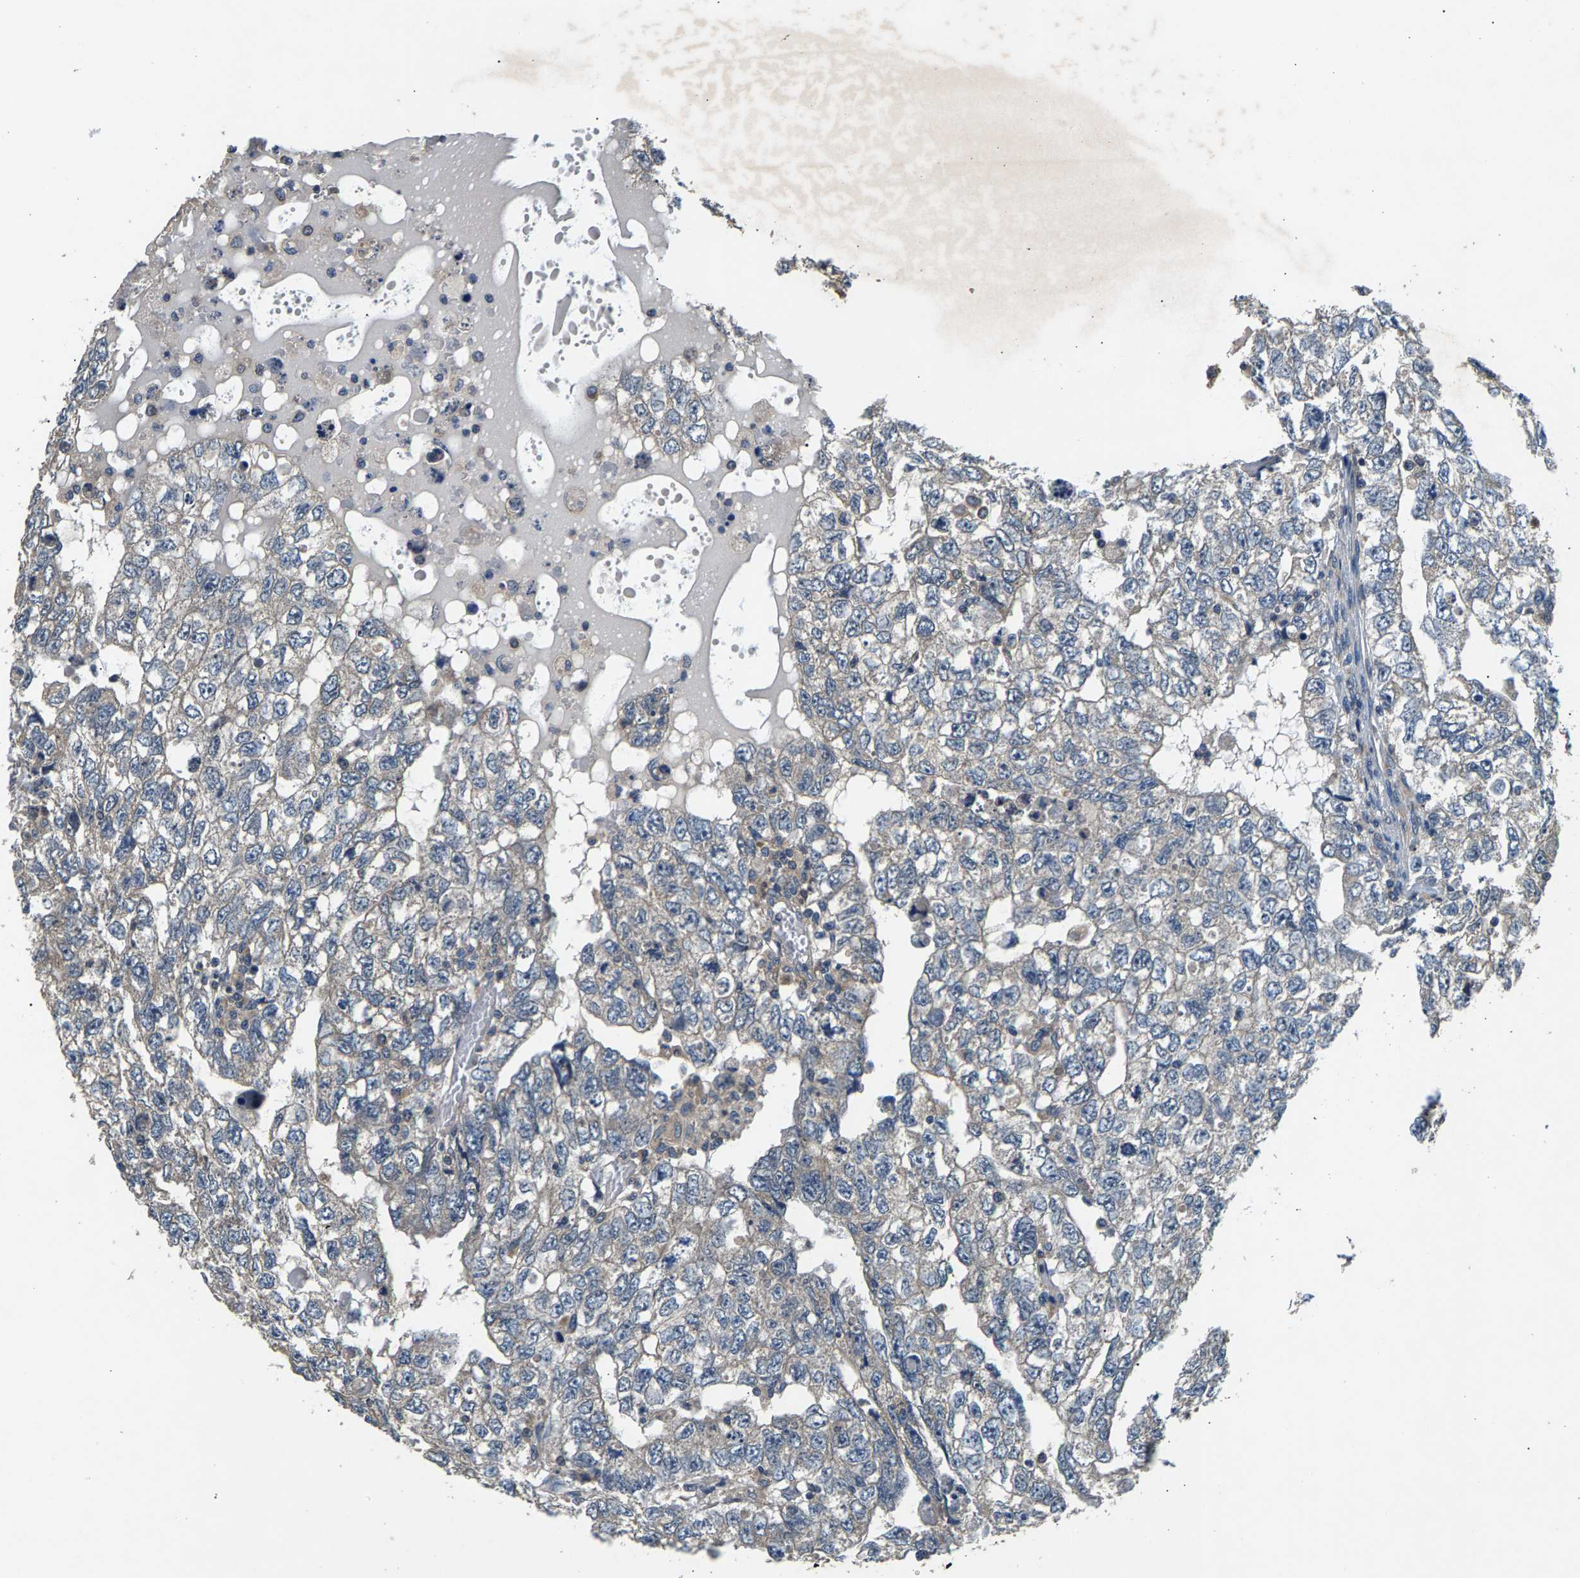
{"staining": {"intensity": "weak", "quantity": "<25%", "location": "cytoplasmic/membranous"}, "tissue": "testis cancer", "cell_type": "Tumor cells", "image_type": "cancer", "snomed": [{"axis": "morphology", "description": "Carcinoma, Embryonal, NOS"}, {"axis": "topography", "description": "Testis"}], "caption": "DAB immunohistochemical staining of human testis cancer (embryonal carcinoma) displays no significant positivity in tumor cells.", "gene": "NT5C", "patient": {"sex": "male", "age": 36}}